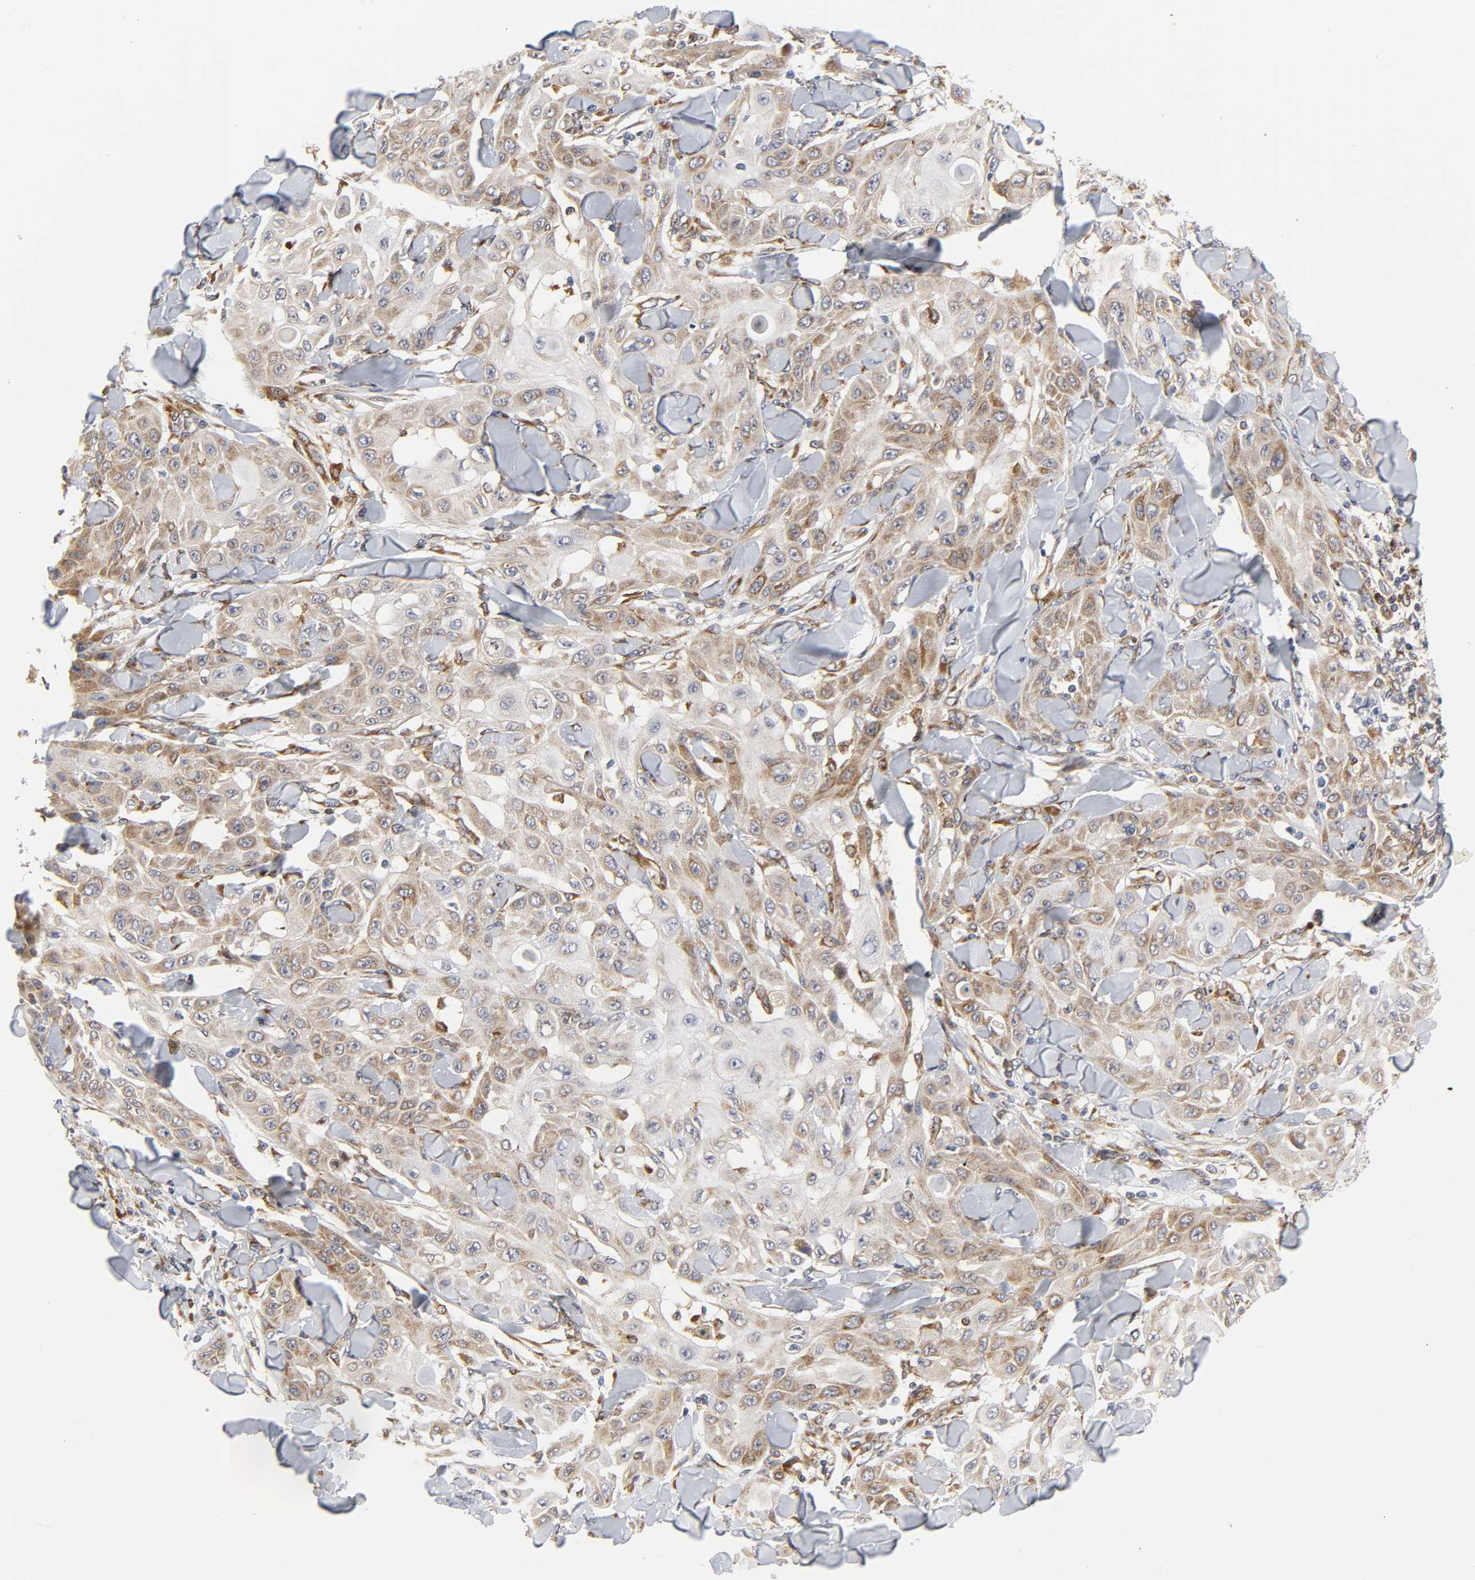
{"staining": {"intensity": "moderate", "quantity": "25%-75%", "location": "cytoplasmic/membranous"}, "tissue": "skin cancer", "cell_type": "Tumor cells", "image_type": "cancer", "snomed": [{"axis": "morphology", "description": "Squamous cell carcinoma, NOS"}, {"axis": "topography", "description": "Skin"}], "caption": "High-magnification brightfield microscopy of skin squamous cell carcinoma stained with DAB (3,3'-diaminobenzidine) (brown) and counterstained with hematoxylin (blue). tumor cells exhibit moderate cytoplasmic/membranous positivity is present in approximately25%-75% of cells.", "gene": "BAX", "patient": {"sex": "male", "age": 24}}